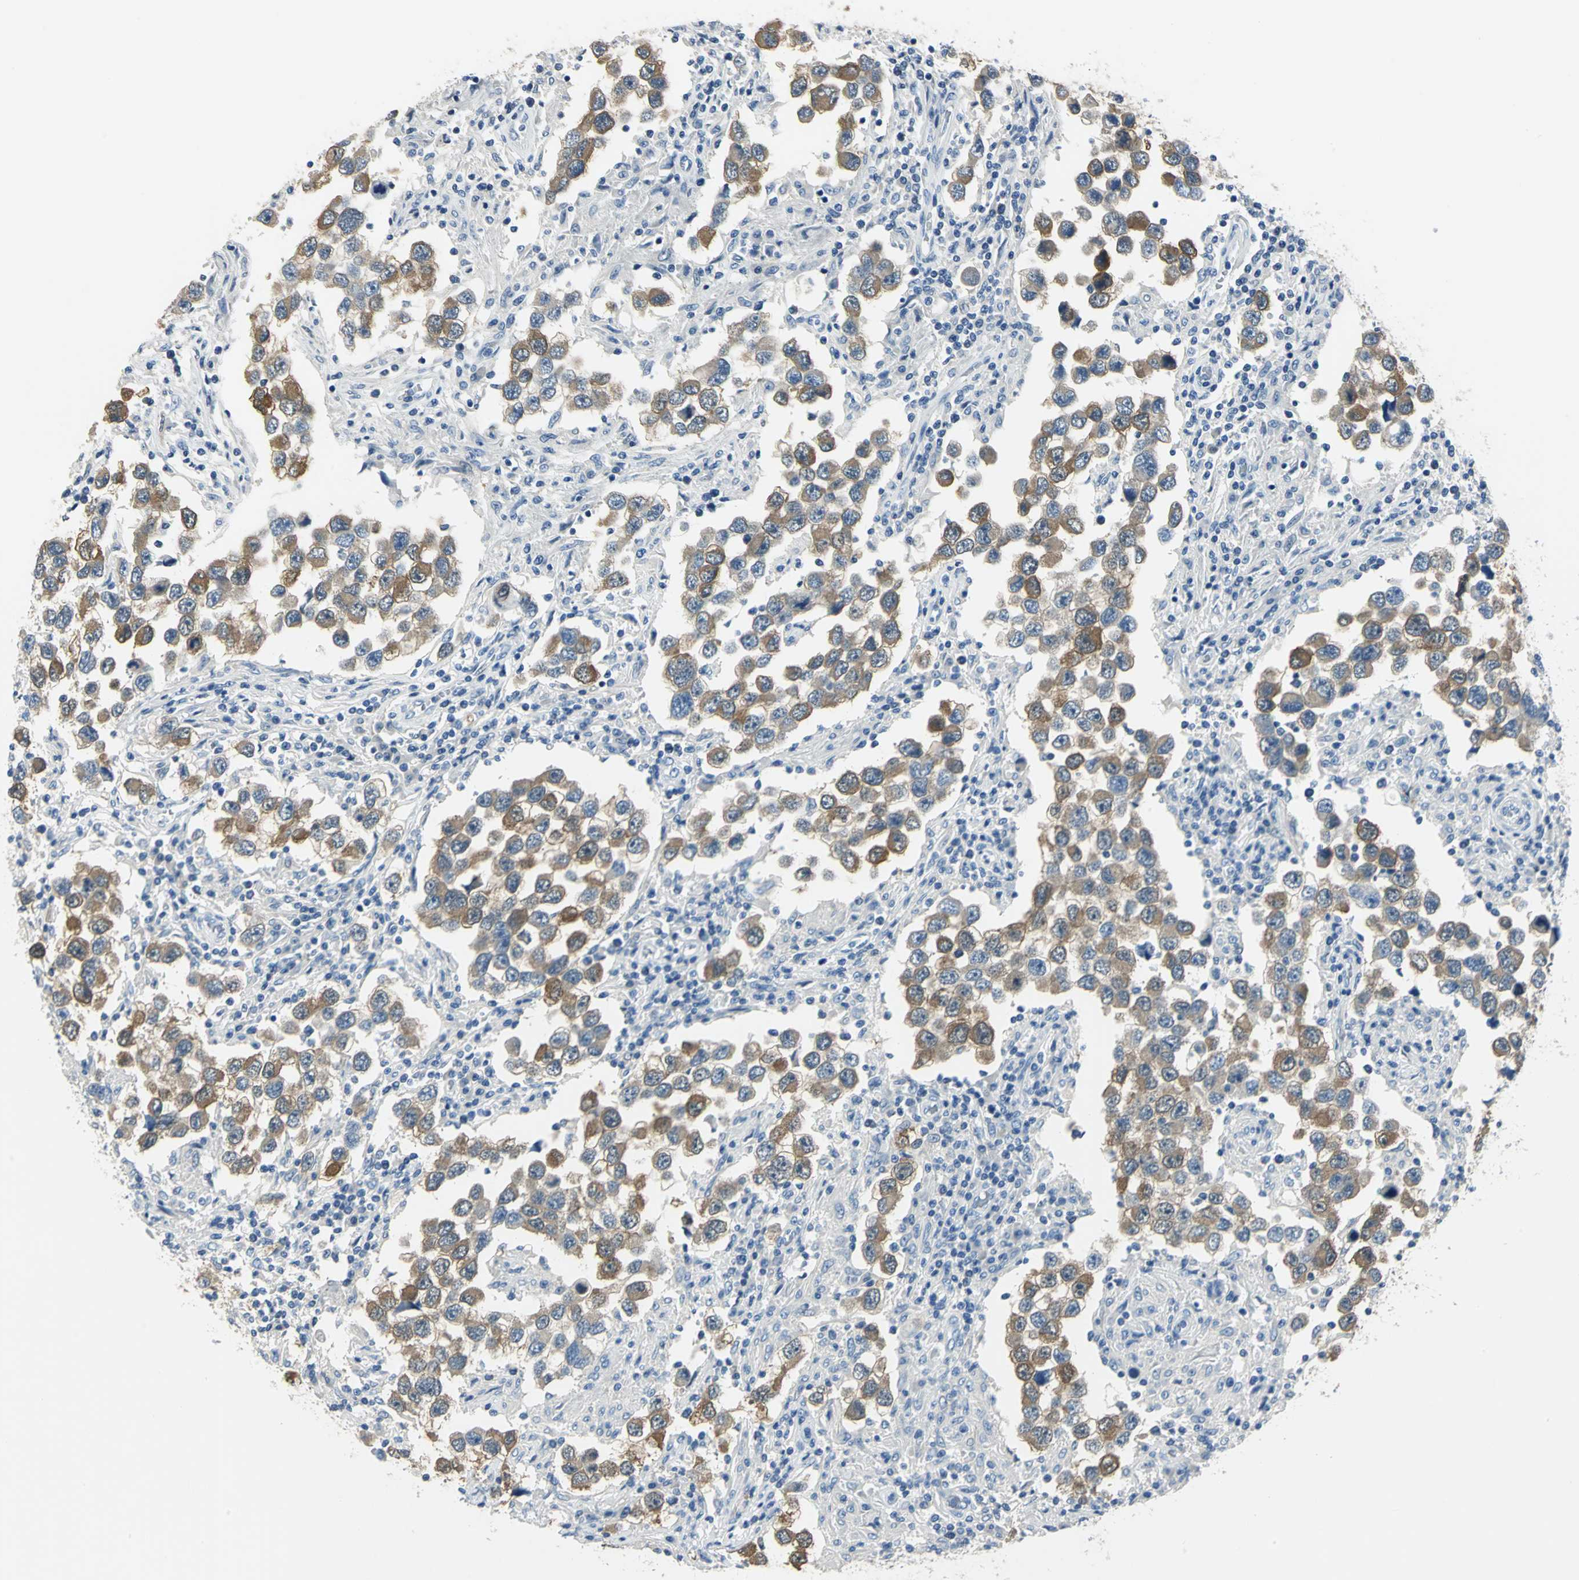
{"staining": {"intensity": "strong", "quantity": ">75%", "location": "cytoplasmic/membranous"}, "tissue": "testis cancer", "cell_type": "Tumor cells", "image_type": "cancer", "snomed": [{"axis": "morphology", "description": "Carcinoma, Embryonal, NOS"}, {"axis": "topography", "description": "Testis"}], "caption": "Testis cancer stained for a protein demonstrates strong cytoplasmic/membranous positivity in tumor cells.", "gene": "UCHL1", "patient": {"sex": "male", "age": 21}}